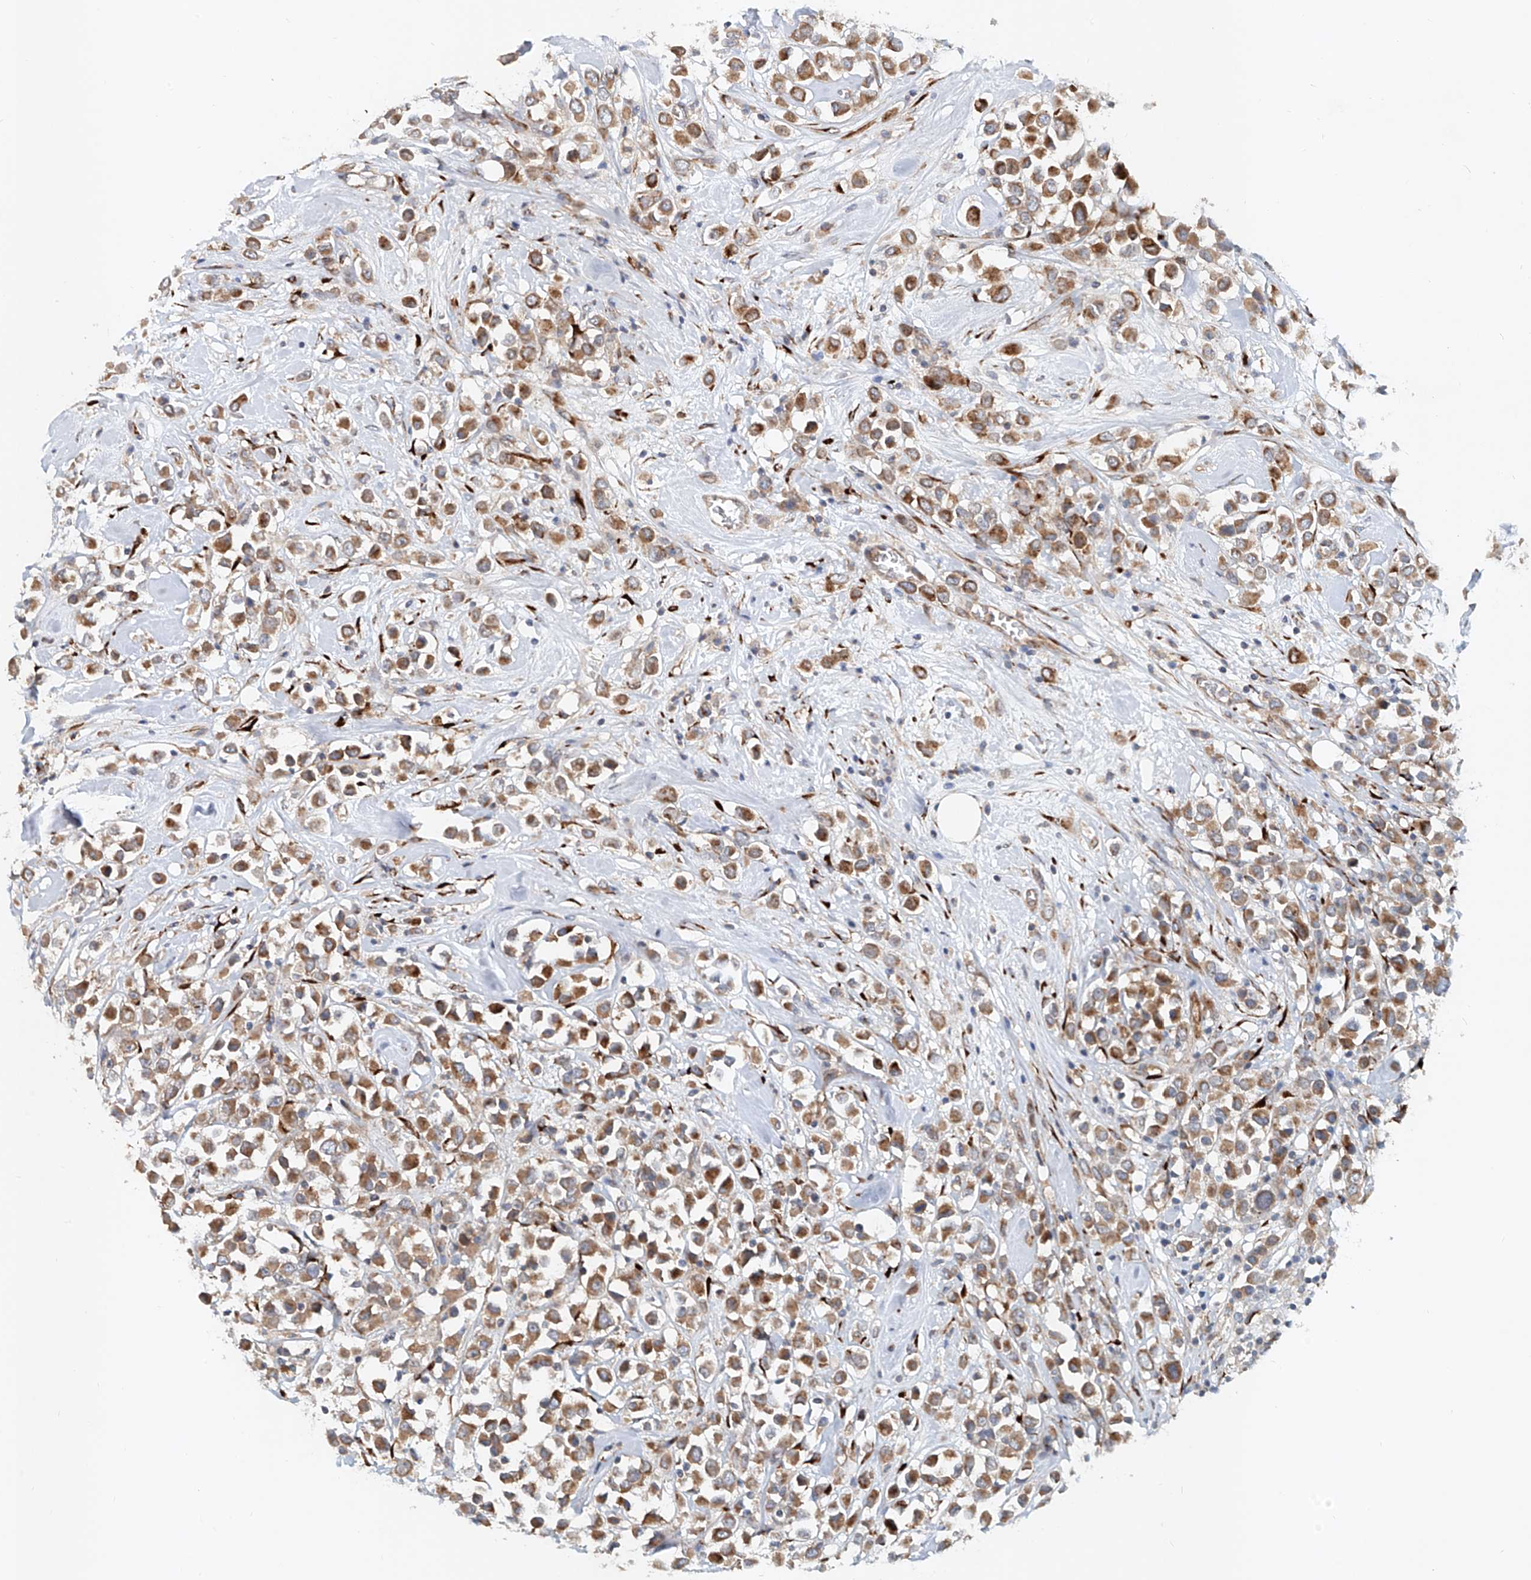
{"staining": {"intensity": "moderate", "quantity": ">75%", "location": "cytoplasmic/membranous"}, "tissue": "breast cancer", "cell_type": "Tumor cells", "image_type": "cancer", "snomed": [{"axis": "morphology", "description": "Duct carcinoma"}, {"axis": "topography", "description": "Breast"}], "caption": "Breast cancer (infiltrating ductal carcinoma) tissue exhibits moderate cytoplasmic/membranous positivity in about >75% of tumor cells, visualized by immunohistochemistry.", "gene": "SNAP29", "patient": {"sex": "female", "age": 61}}